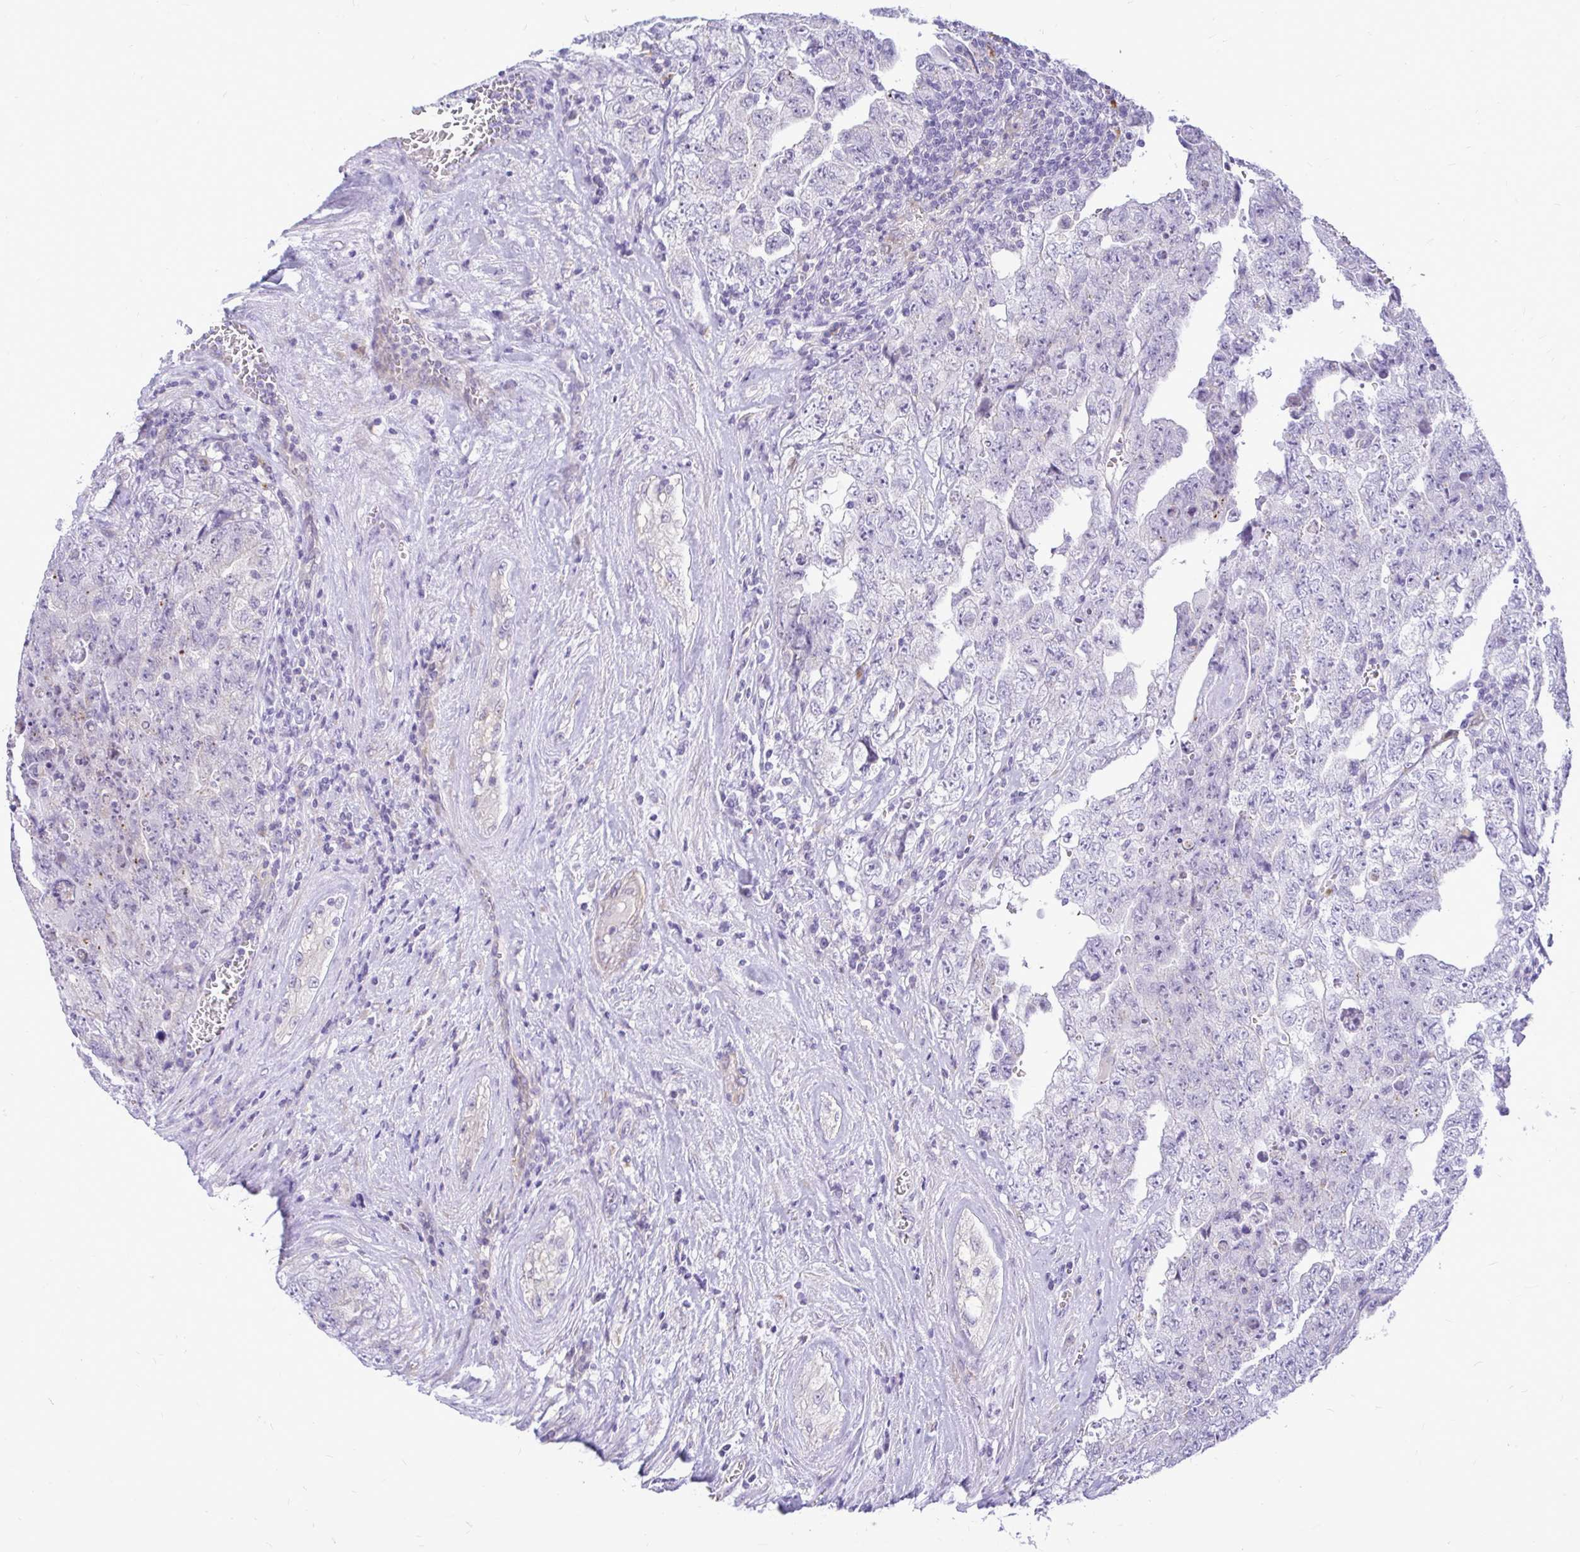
{"staining": {"intensity": "negative", "quantity": "none", "location": "none"}, "tissue": "testis cancer", "cell_type": "Tumor cells", "image_type": "cancer", "snomed": [{"axis": "morphology", "description": "Carcinoma, Embryonal, NOS"}, {"axis": "topography", "description": "Testis"}], "caption": "The histopathology image displays no staining of tumor cells in testis cancer (embryonal carcinoma). (Stains: DAB IHC with hematoxylin counter stain, Microscopy: brightfield microscopy at high magnification).", "gene": "PKN3", "patient": {"sex": "male", "age": 28}}